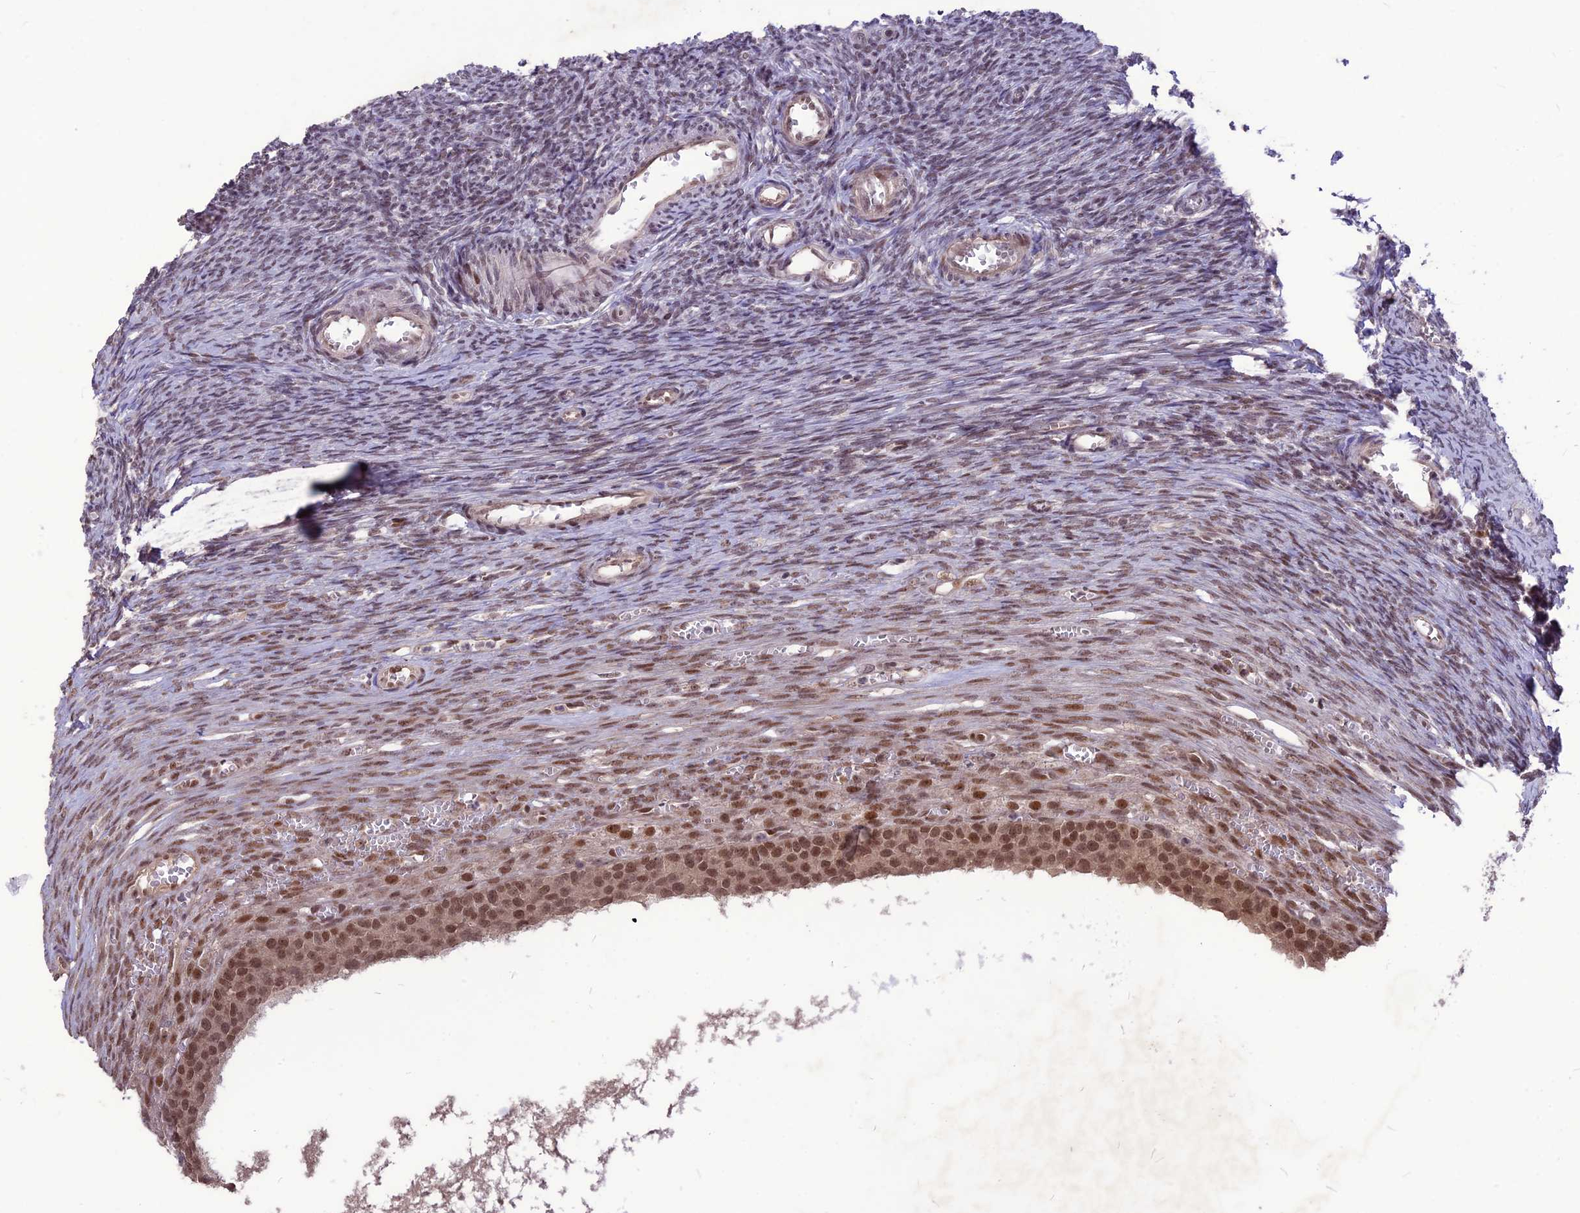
{"staining": {"intensity": "weak", "quantity": "25%-75%", "location": "nuclear"}, "tissue": "ovary", "cell_type": "Ovarian stroma cells", "image_type": "normal", "snomed": [{"axis": "morphology", "description": "Normal tissue, NOS"}, {"axis": "topography", "description": "Ovary"}], "caption": "Brown immunohistochemical staining in unremarkable ovary demonstrates weak nuclear staining in about 25%-75% of ovarian stroma cells. (DAB (3,3'-diaminobenzidine) IHC, brown staining for protein, blue staining for nuclei).", "gene": "DIS3", "patient": {"sex": "female", "age": 44}}